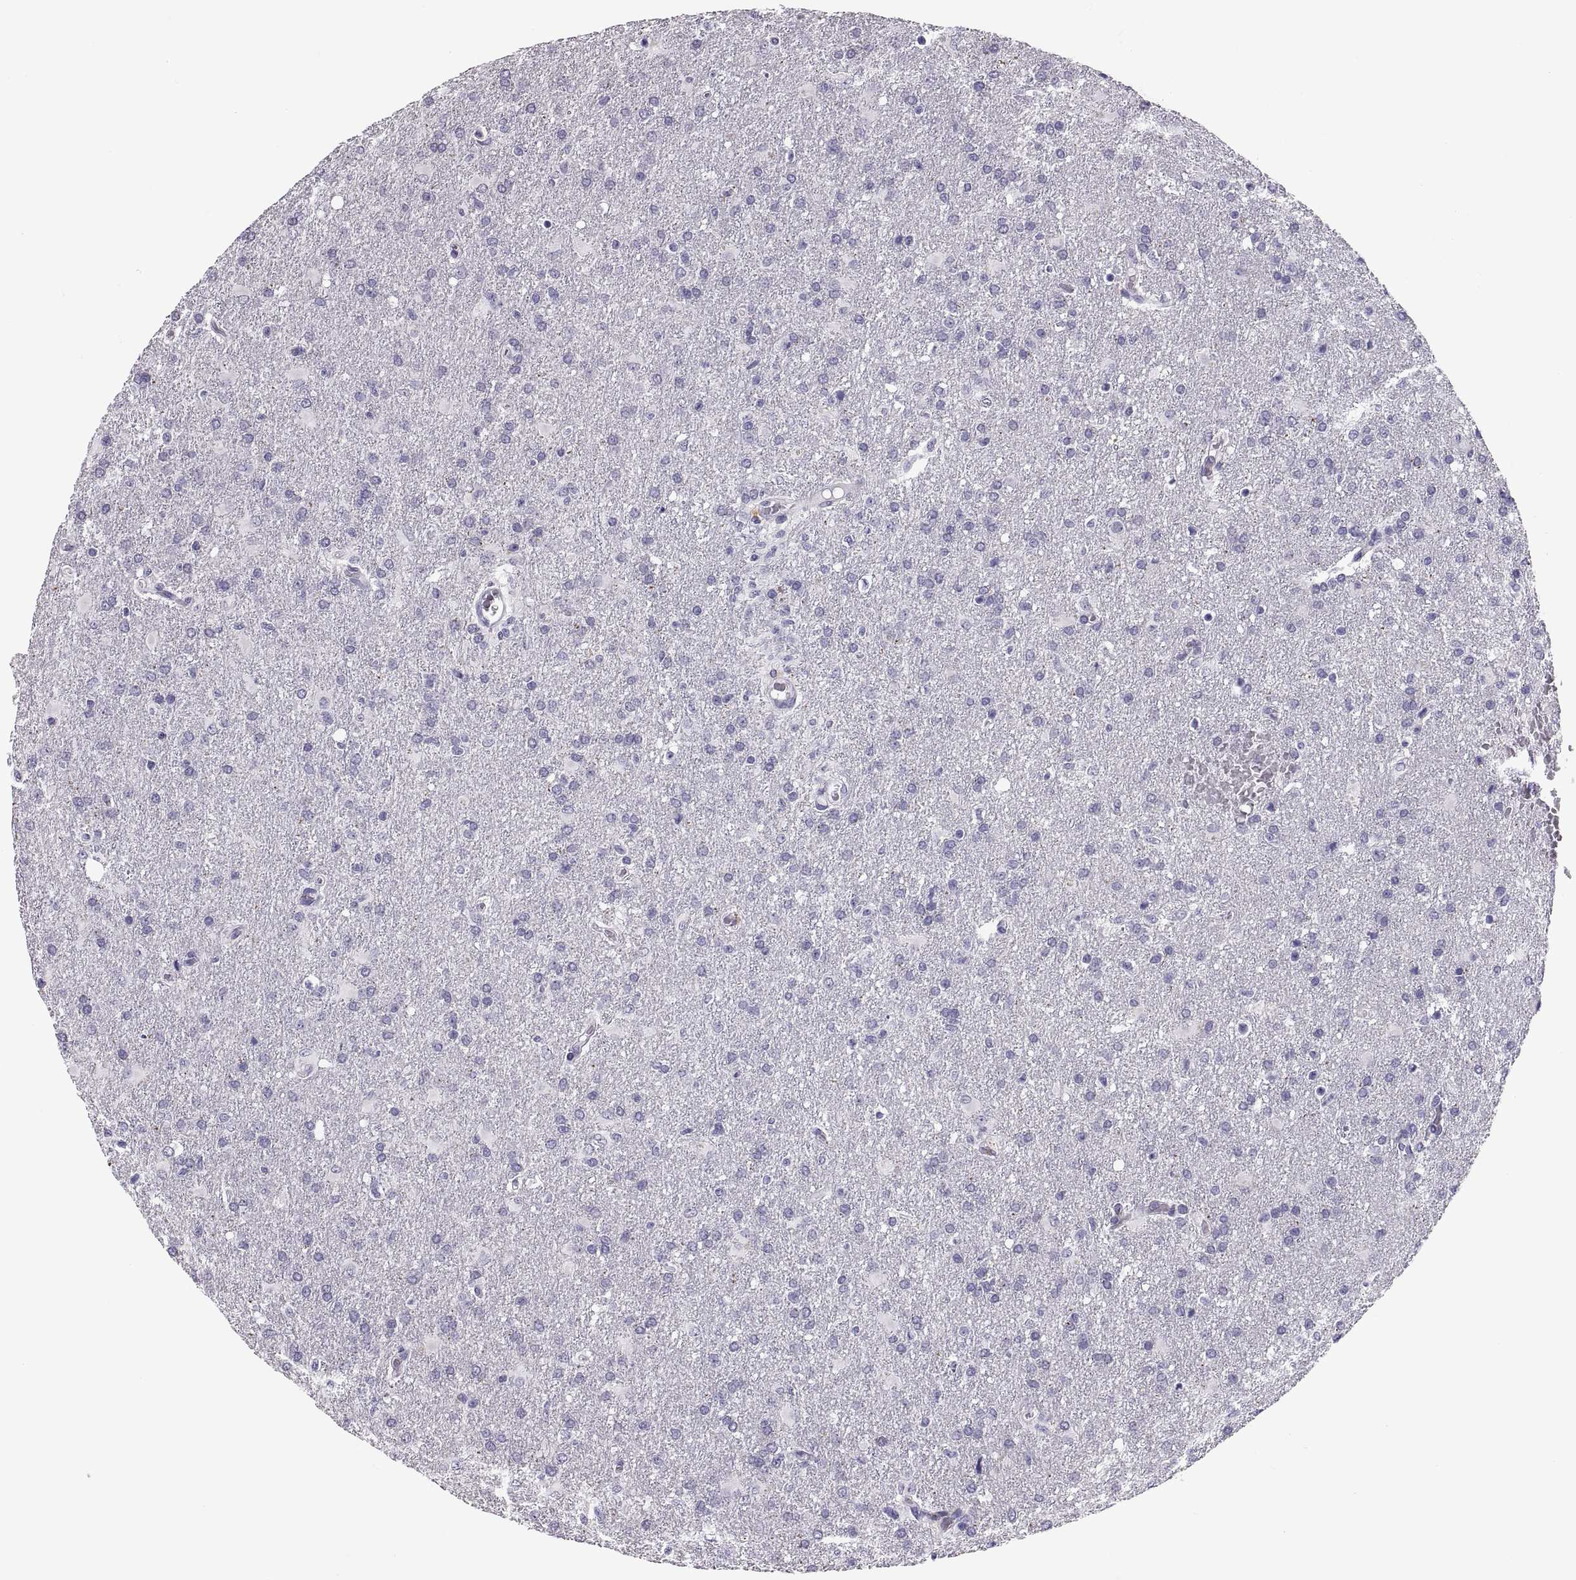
{"staining": {"intensity": "negative", "quantity": "none", "location": "none"}, "tissue": "glioma", "cell_type": "Tumor cells", "image_type": "cancer", "snomed": [{"axis": "morphology", "description": "Glioma, malignant, High grade"}, {"axis": "topography", "description": "Brain"}], "caption": "Tumor cells show no significant protein positivity in malignant high-grade glioma.", "gene": "QRICH2", "patient": {"sex": "male", "age": 68}}